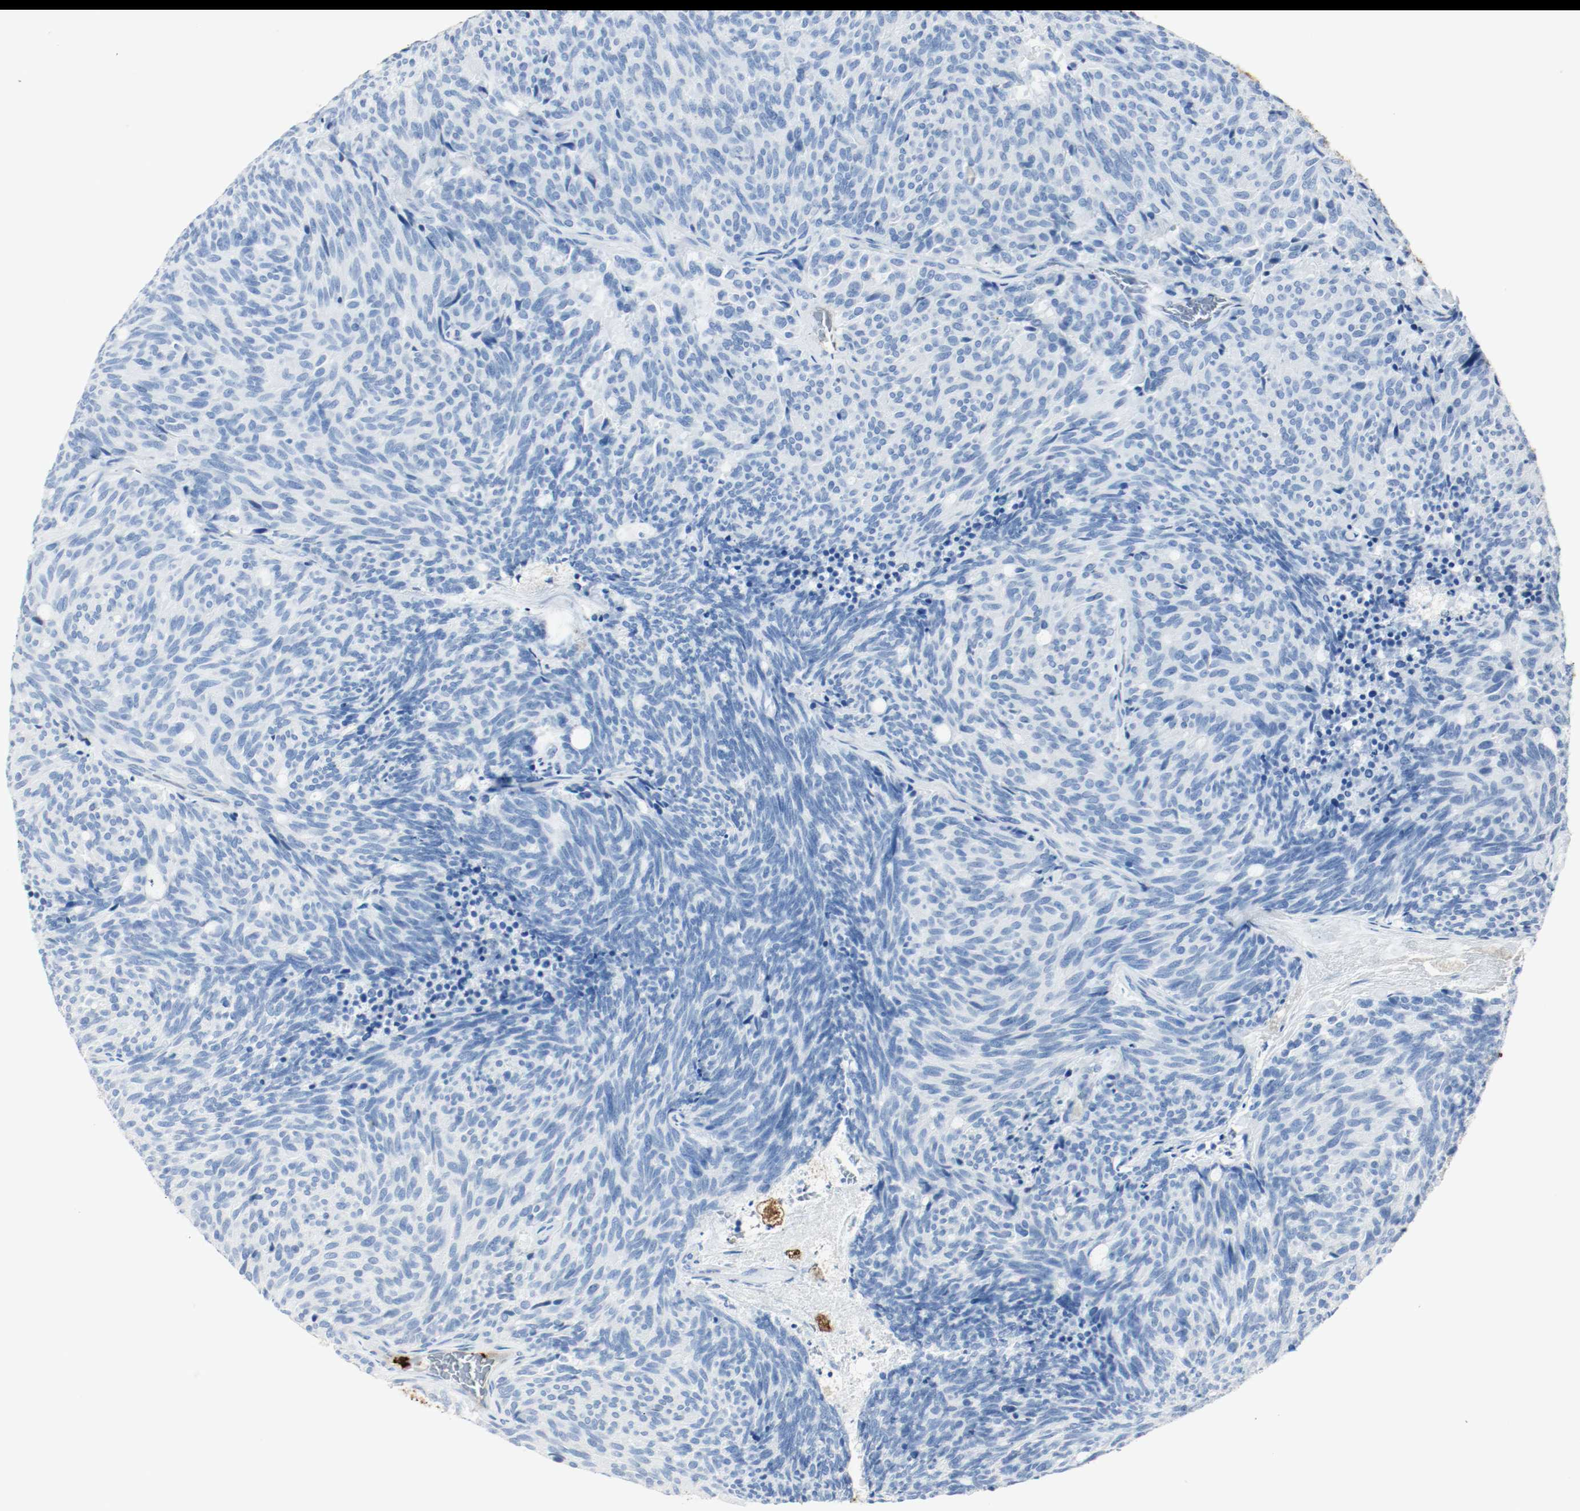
{"staining": {"intensity": "negative", "quantity": "none", "location": "none"}, "tissue": "carcinoid", "cell_type": "Tumor cells", "image_type": "cancer", "snomed": [{"axis": "morphology", "description": "Carcinoid, malignant, NOS"}, {"axis": "topography", "description": "Pancreas"}], "caption": "Immunohistochemical staining of carcinoid (malignant) exhibits no significant positivity in tumor cells. (IHC, brightfield microscopy, high magnification).", "gene": "S100A9", "patient": {"sex": "female", "age": 54}}